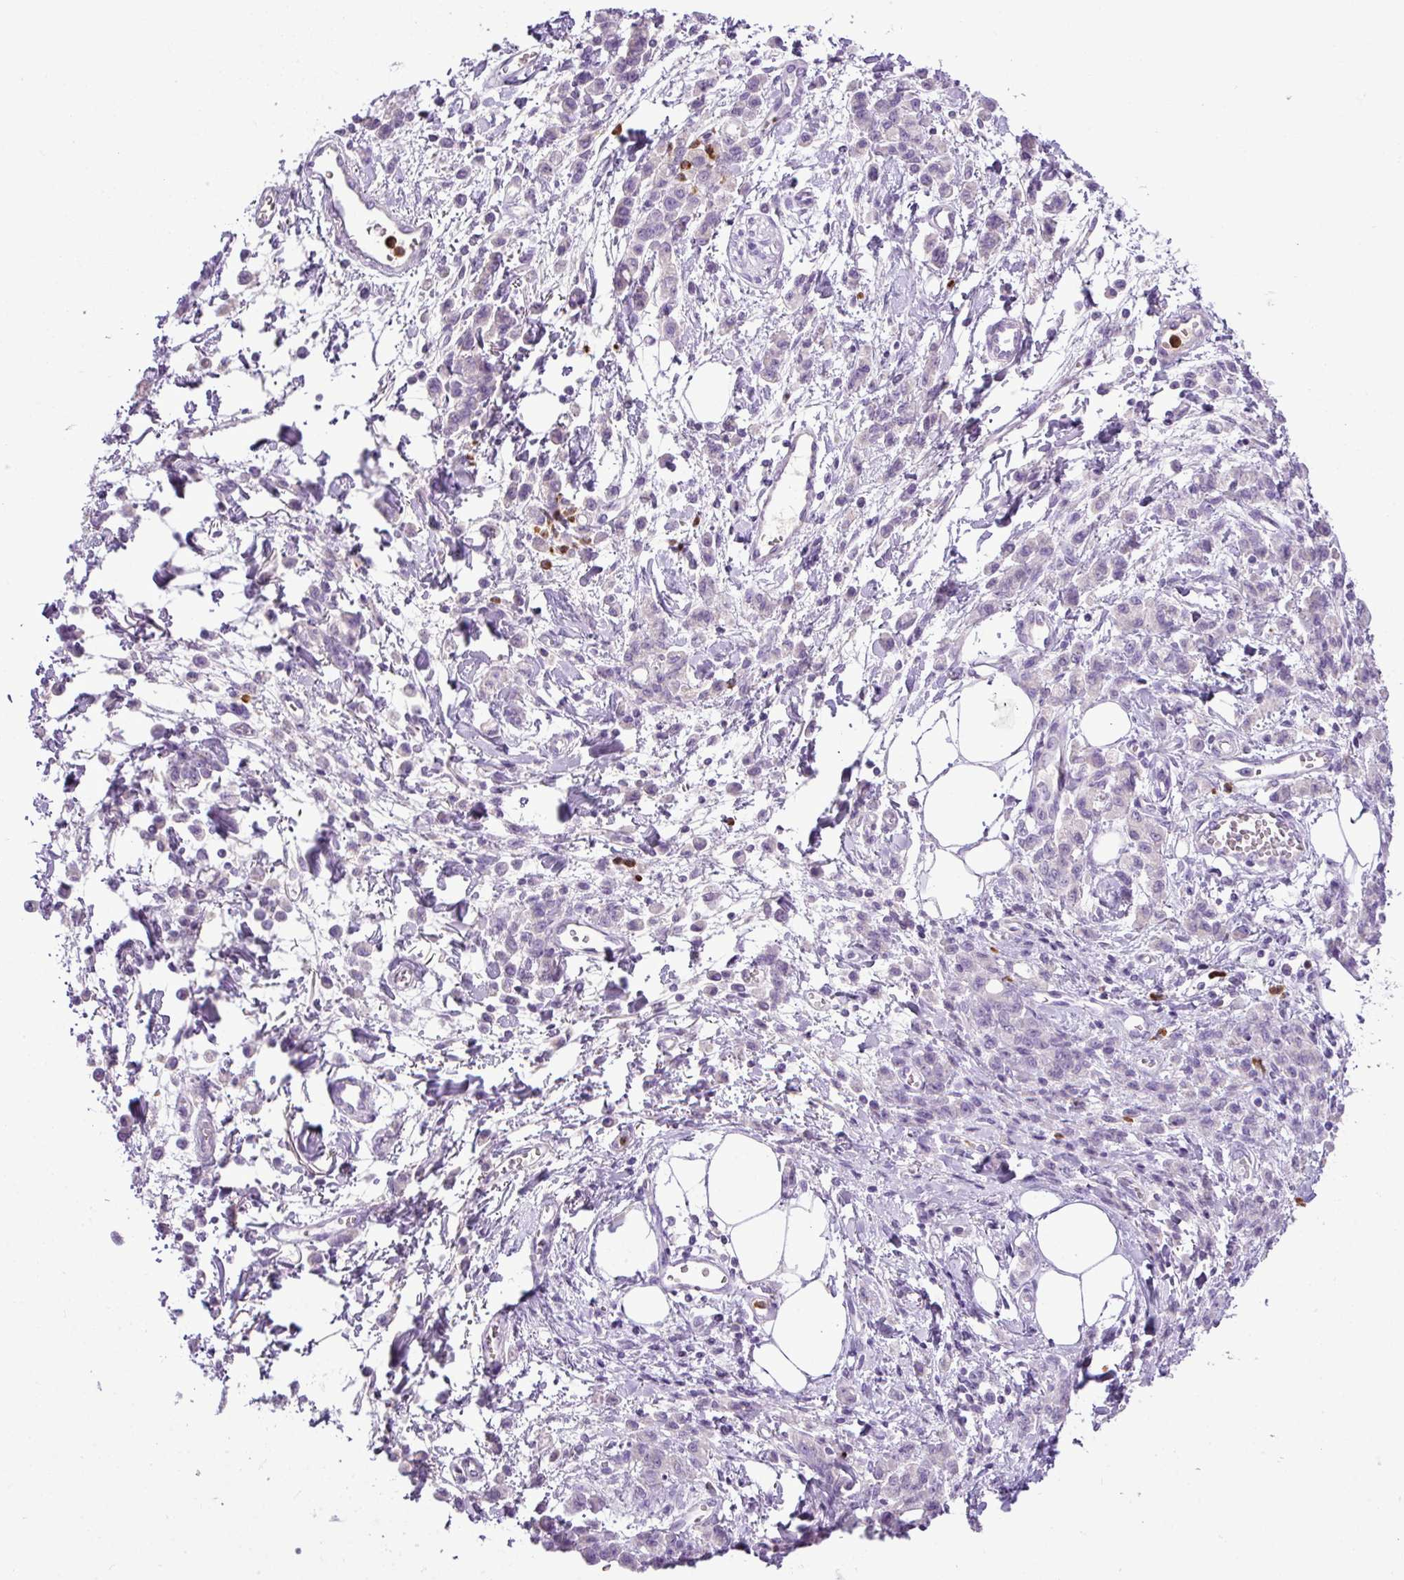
{"staining": {"intensity": "negative", "quantity": "none", "location": "none"}, "tissue": "stomach cancer", "cell_type": "Tumor cells", "image_type": "cancer", "snomed": [{"axis": "morphology", "description": "Adenocarcinoma, NOS"}, {"axis": "topography", "description": "Stomach"}], "caption": "High magnification brightfield microscopy of stomach cancer stained with DAB (brown) and counterstained with hematoxylin (blue): tumor cells show no significant staining.", "gene": "HTR3E", "patient": {"sex": "male", "age": 77}}